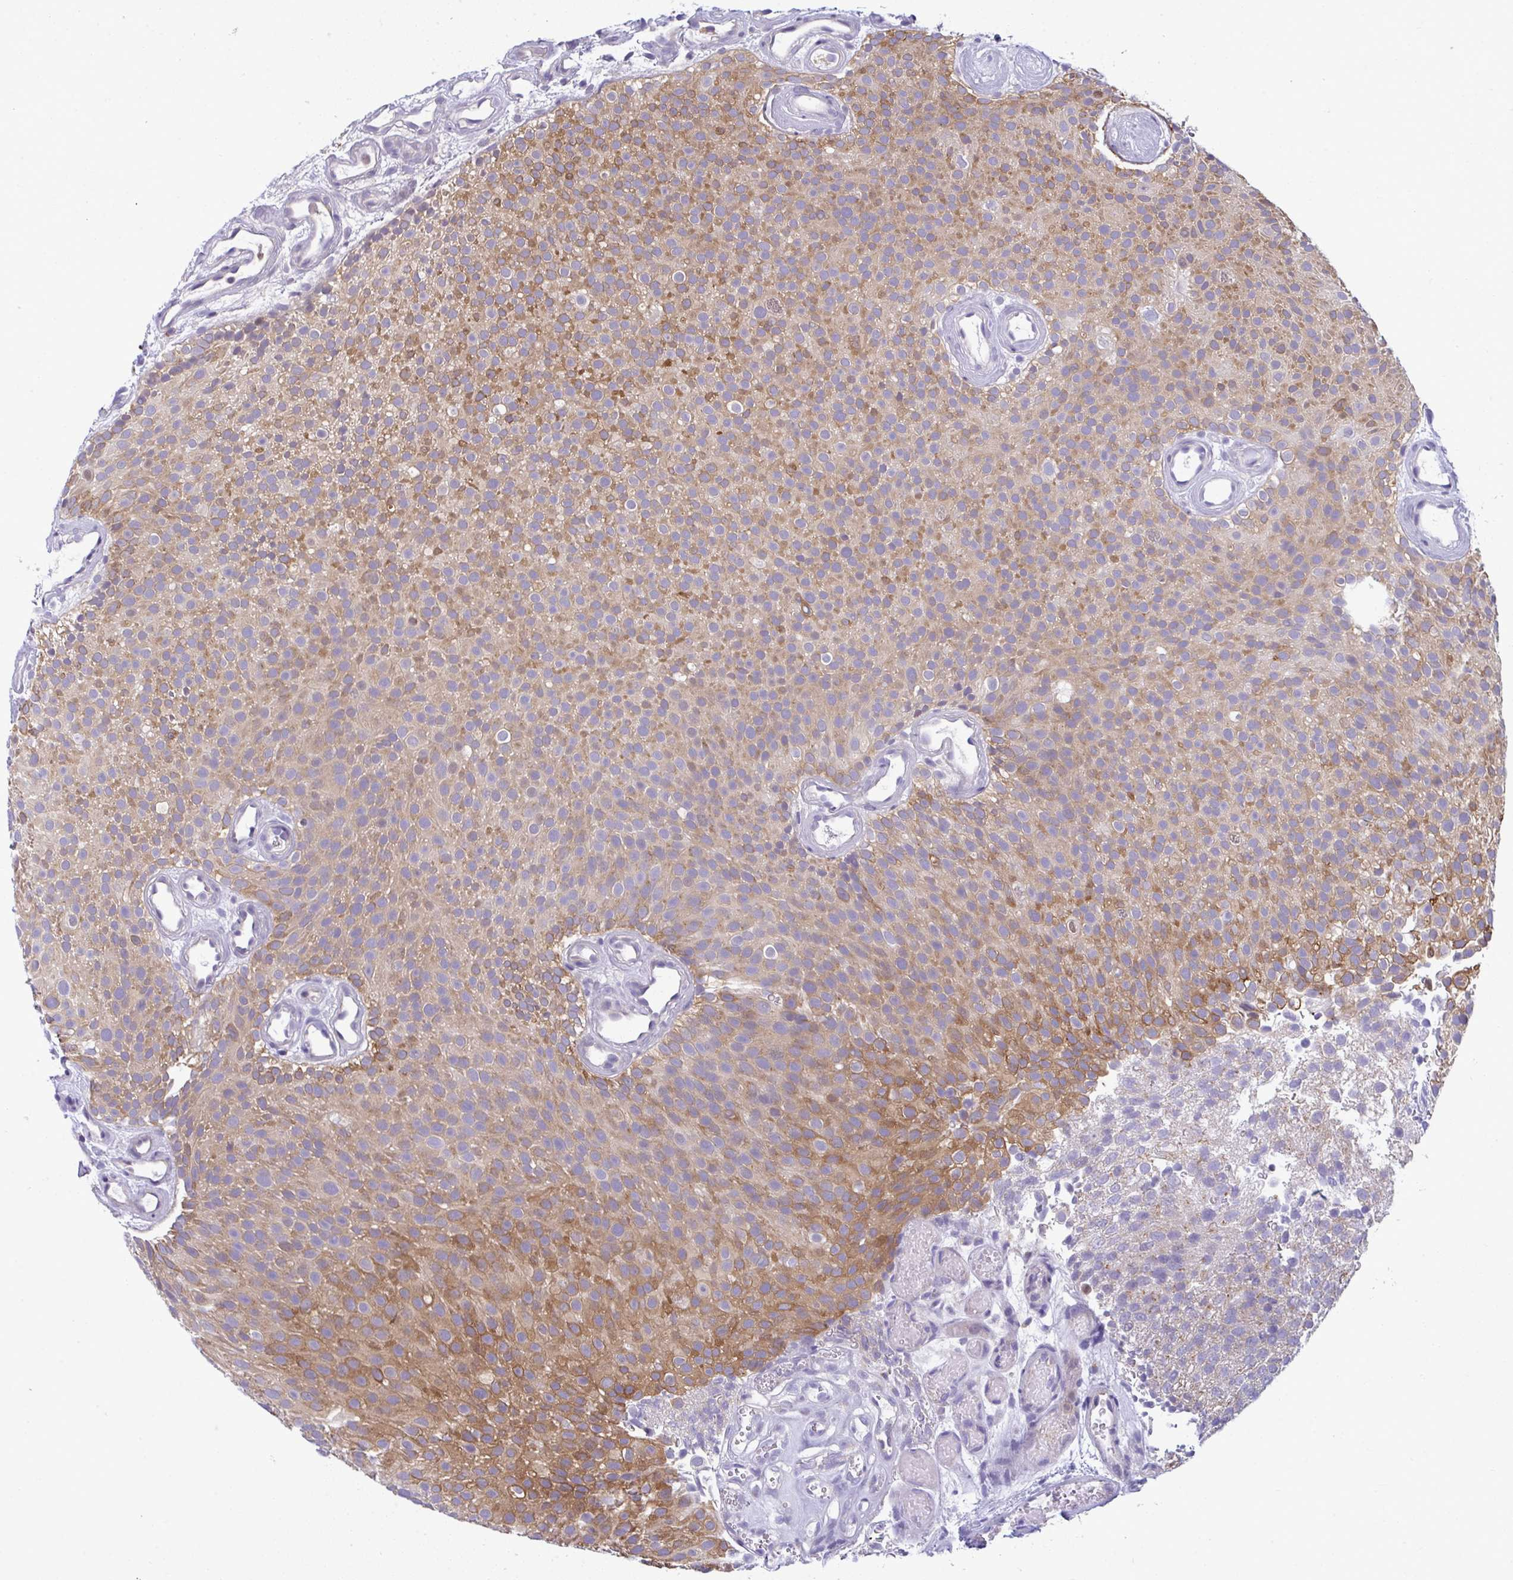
{"staining": {"intensity": "moderate", "quantity": "25%-75%", "location": "cytoplasmic/membranous"}, "tissue": "urothelial cancer", "cell_type": "Tumor cells", "image_type": "cancer", "snomed": [{"axis": "morphology", "description": "Urothelial carcinoma, Low grade"}, {"axis": "topography", "description": "Urinary bladder"}], "caption": "Immunohistochemistry photomicrograph of urothelial cancer stained for a protein (brown), which shows medium levels of moderate cytoplasmic/membranous positivity in about 25%-75% of tumor cells.", "gene": "SLC30A6", "patient": {"sex": "male", "age": 78}}